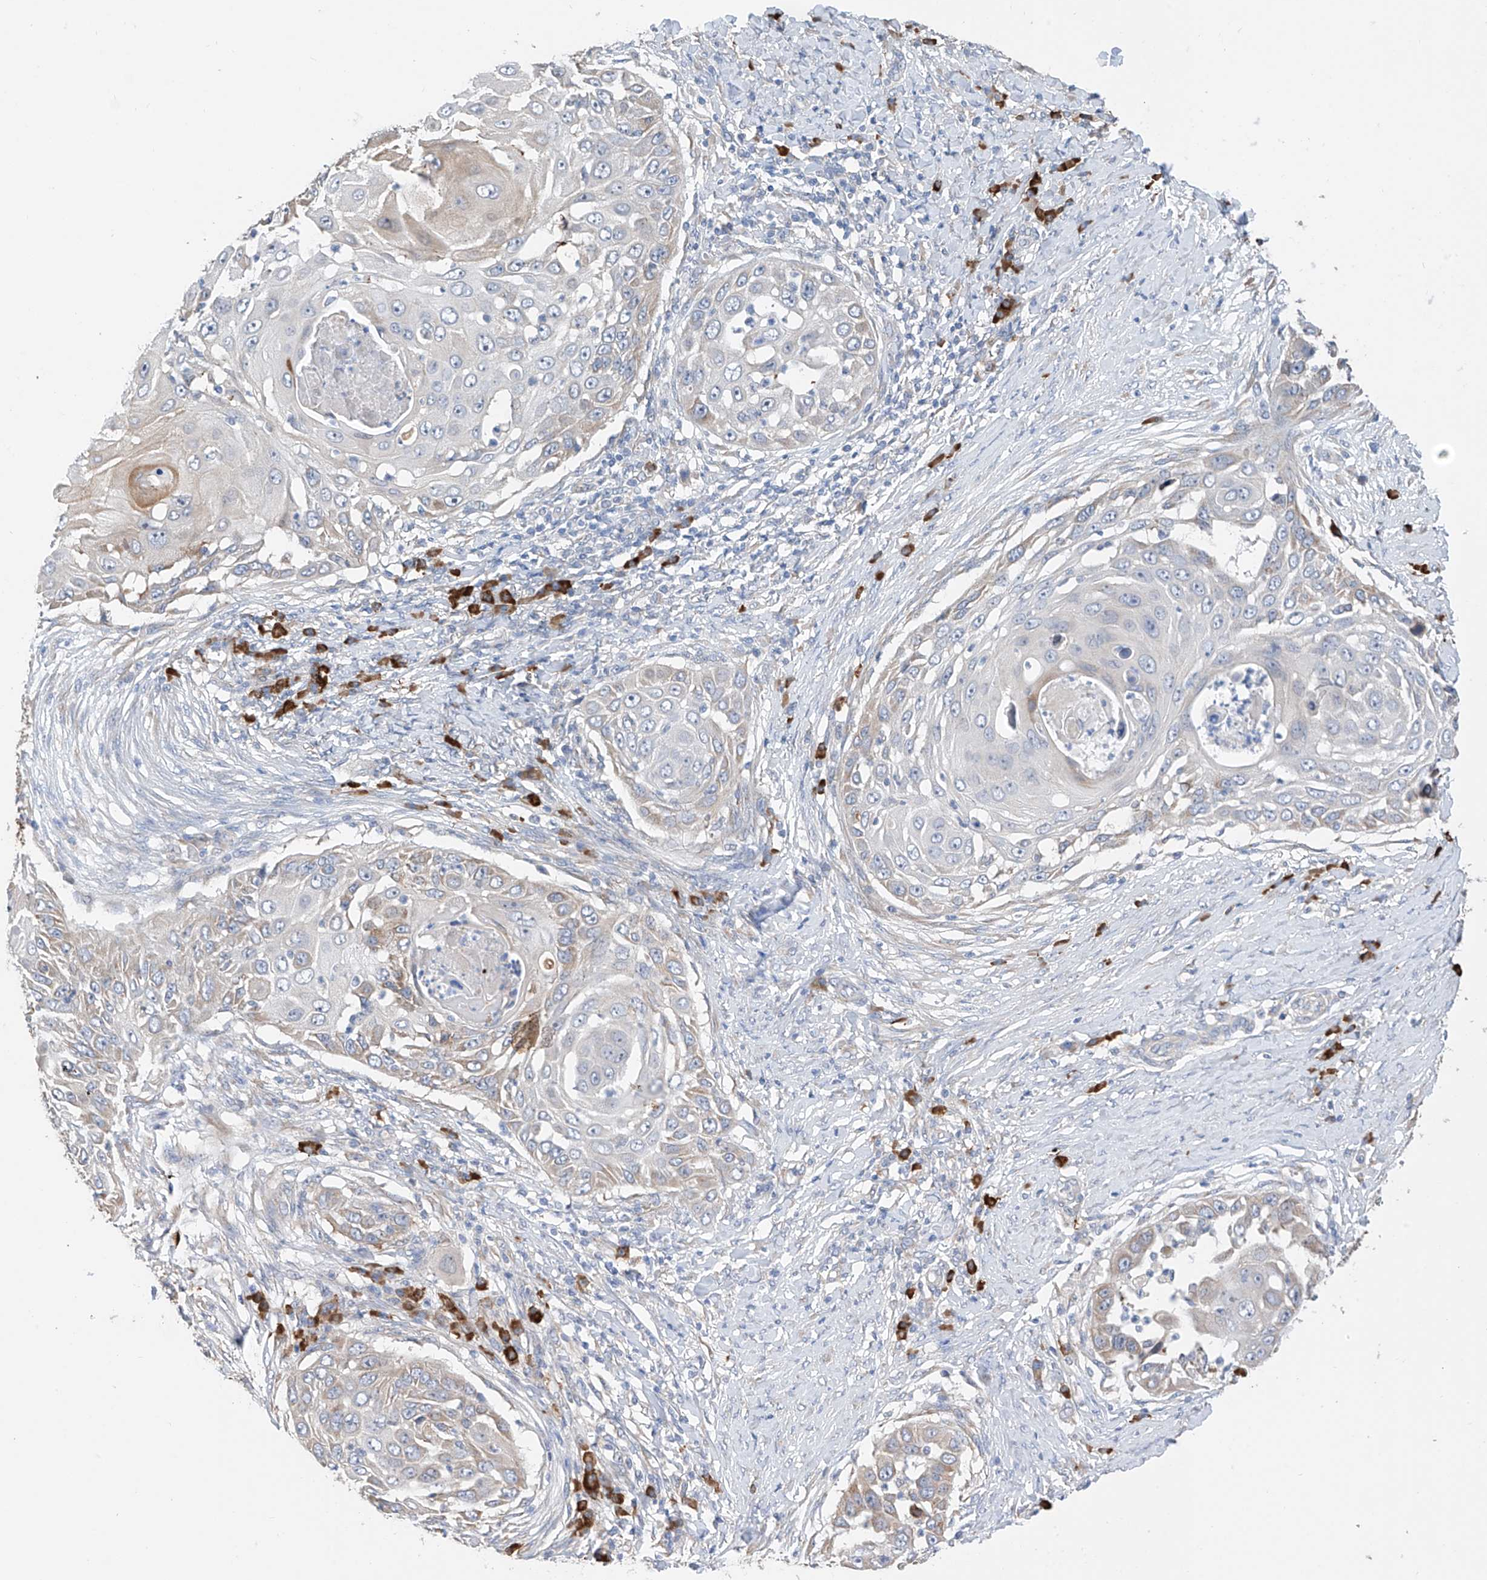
{"staining": {"intensity": "negative", "quantity": "none", "location": "none"}, "tissue": "skin cancer", "cell_type": "Tumor cells", "image_type": "cancer", "snomed": [{"axis": "morphology", "description": "Squamous cell carcinoma, NOS"}, {"axis": "topography", "description": "Skin"}], "caption": "Squamous cell carcinoma (skin) stained for a protein using immunohistochemistry displays no expression tumor cells.", "gene": "REC8", "patient": {"sex": "female", "age": 44}}